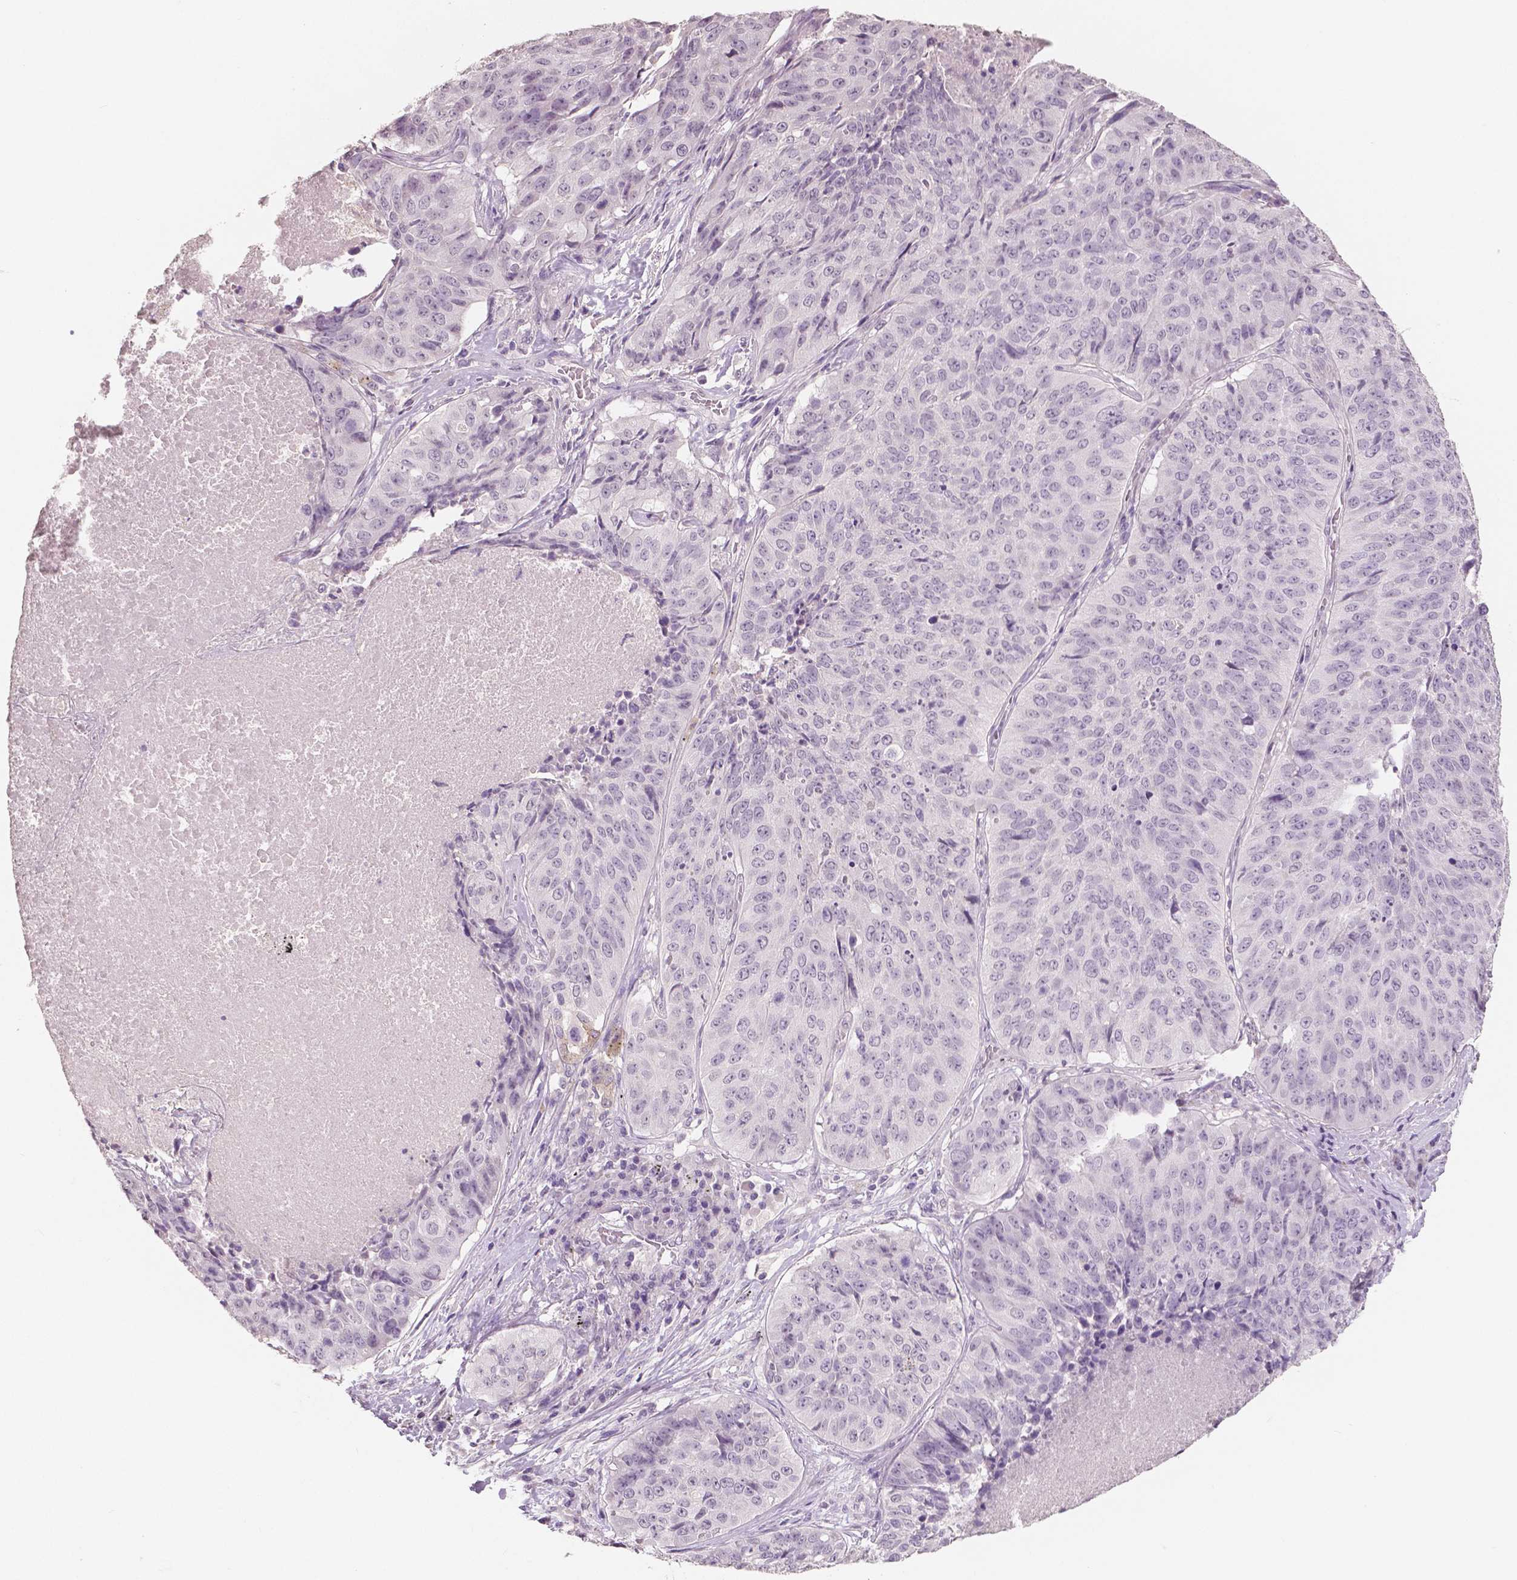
{"staining": {"intensity": "negative", "quantity": "none", "location": "none"}, "tissue": "lung cancer", "cell_type": "Tumor cells", "image_type": "cancer", "snomed": [{"axis": "morphology", "description": "Normal tissue, NOS"}, {"axis": "morphology", "description": "Squamous cell carcinoma, NOS"}, {"axis": "topography", "description": "Bronchus"}, {"axis": "topography", "description": "Lung"}], "caption": "An immunohistochemistry histopathology image of squamous cell carcinoma (lung) is shown. There is no staining in tumor cells of squamous cell carcinoma (lung).", "gene": "NECAB1", "patient": {"sex": "male", "age": 64}}